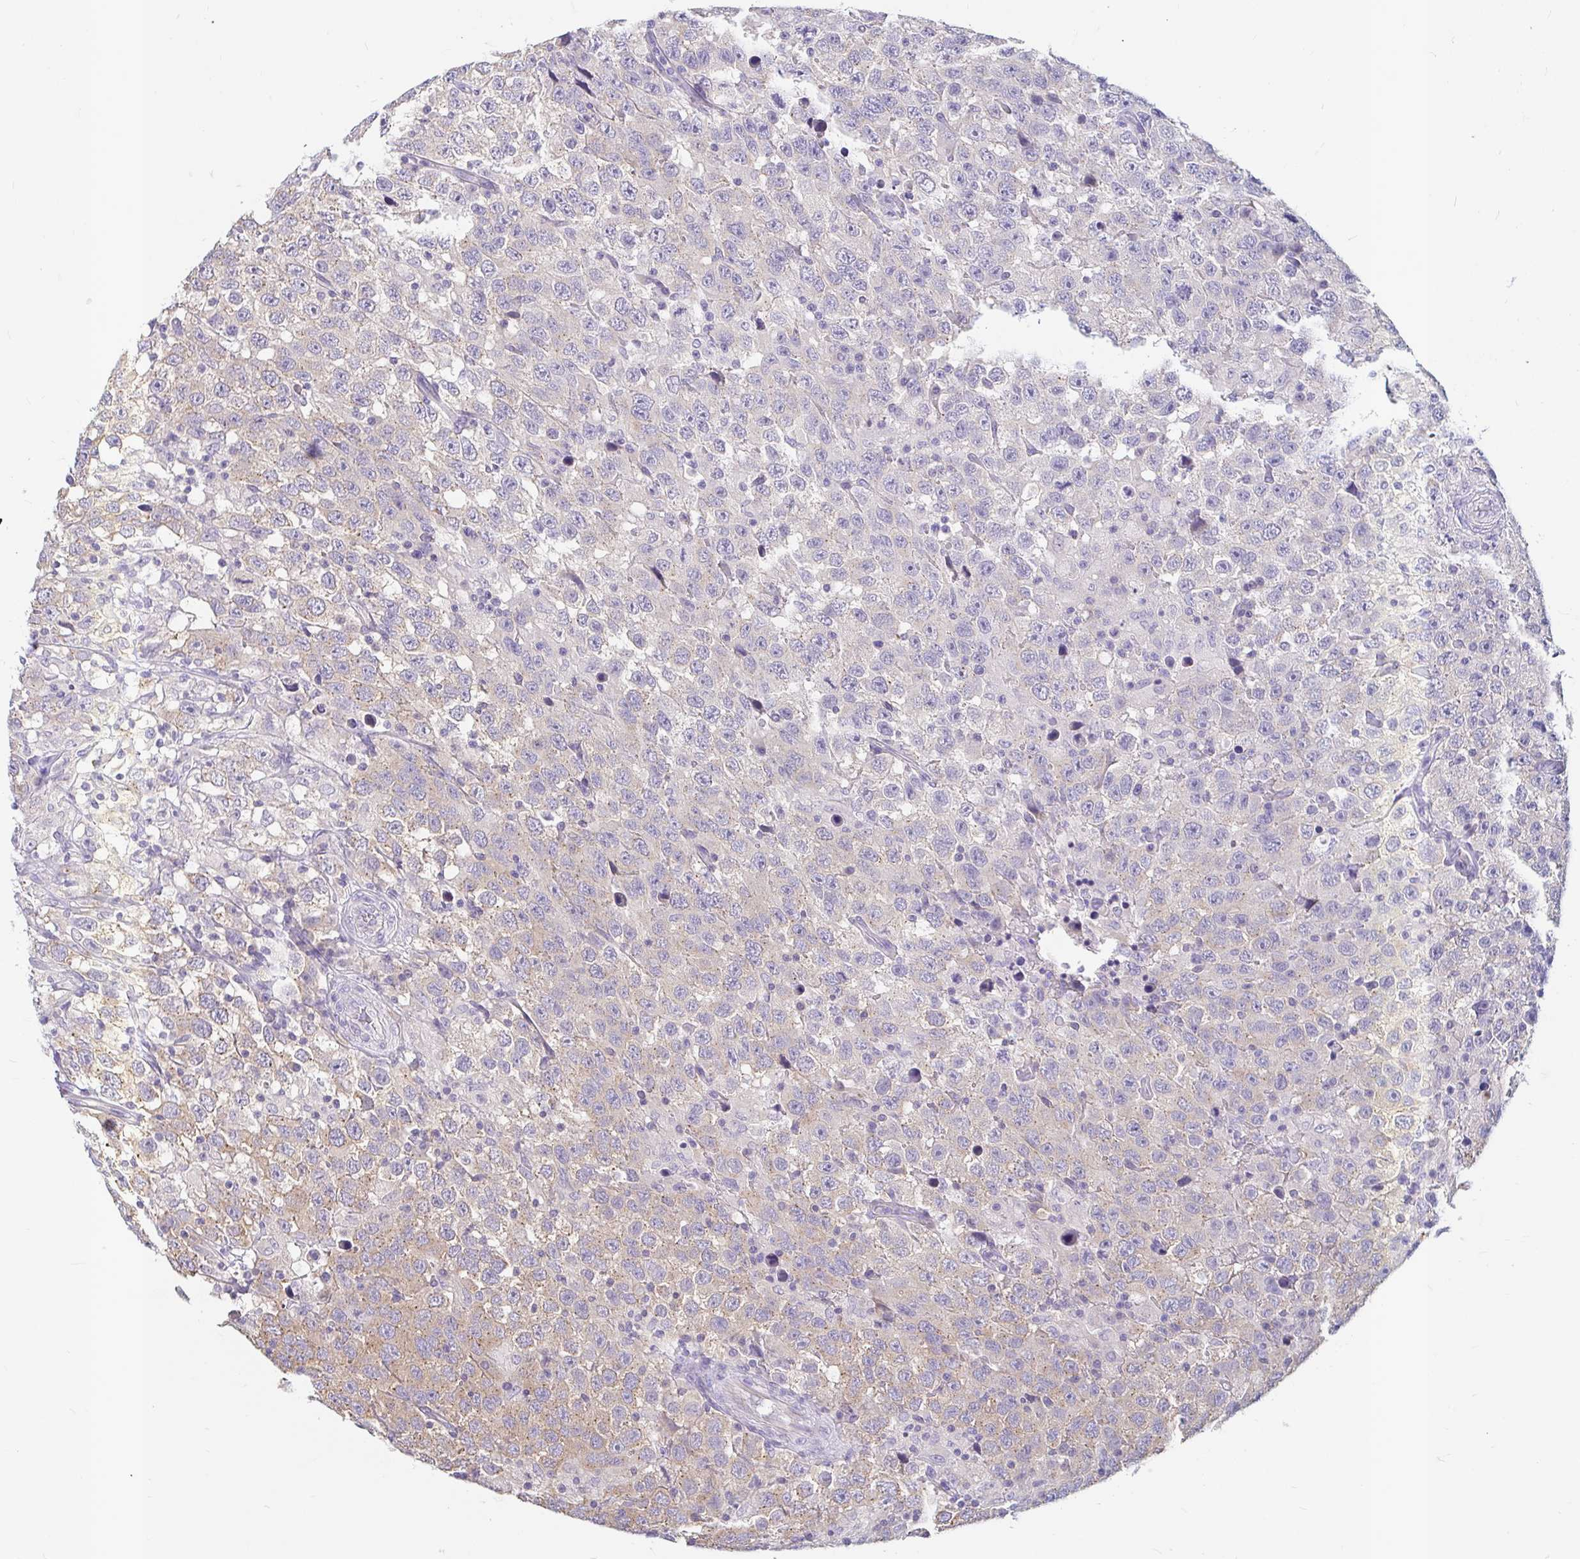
{"staining": {"intensity": "weak", "quantity": "<25%", "location": "cytoplasmic/membranous"}, "tissue": "testis cancer", "cell_type": "Tumor cells", "image_type": "cancer", "snomed": [{"axis": "morphology", "description": "Seminoma, NOS"}, {"axis": "topography", "description": "Testis"}], "caption": "This is an immunohistochemistry (IHC) histopathology image of human testis cancer (seminoma). There is no expression in tumor cells.", "gene": "ADH1A", "patient": {"sex": "male", "age": 41}}